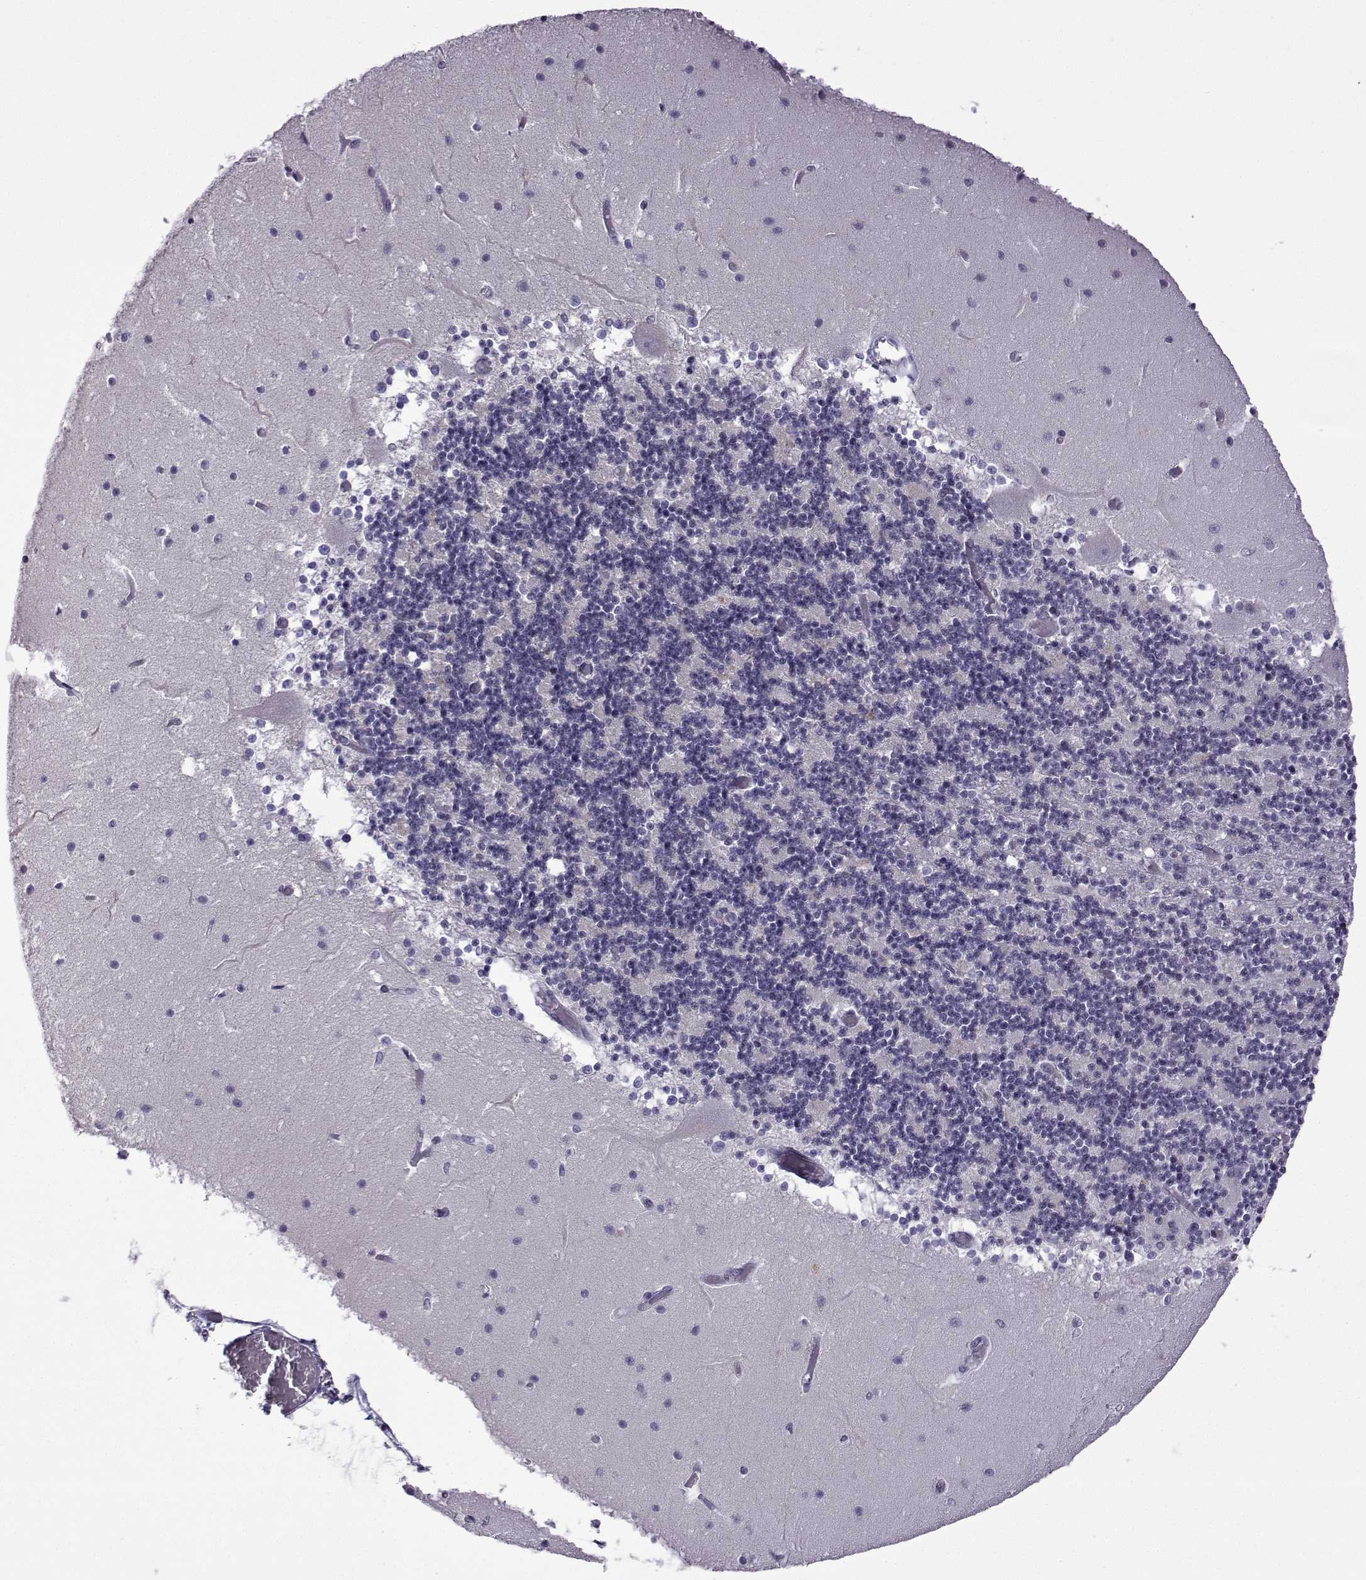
{"staining": {"intensity": "negative", "quantity": "none", "location": "none"}, "tissue": "cerebellum", "cell_type": "Cells in granular layer", "image_type": "normal", "snomed": [{"axis": "morphology", "description": "Normal tissue, NOS"}, {"axis": "topography", "description": "Cerebellum"}], "caption": "Protein analysis of benign cerebellum exhibits no significant expression in cells in granular layer.", "gene": "HTR7", "patient": {"sex": "female", "age": 28}}